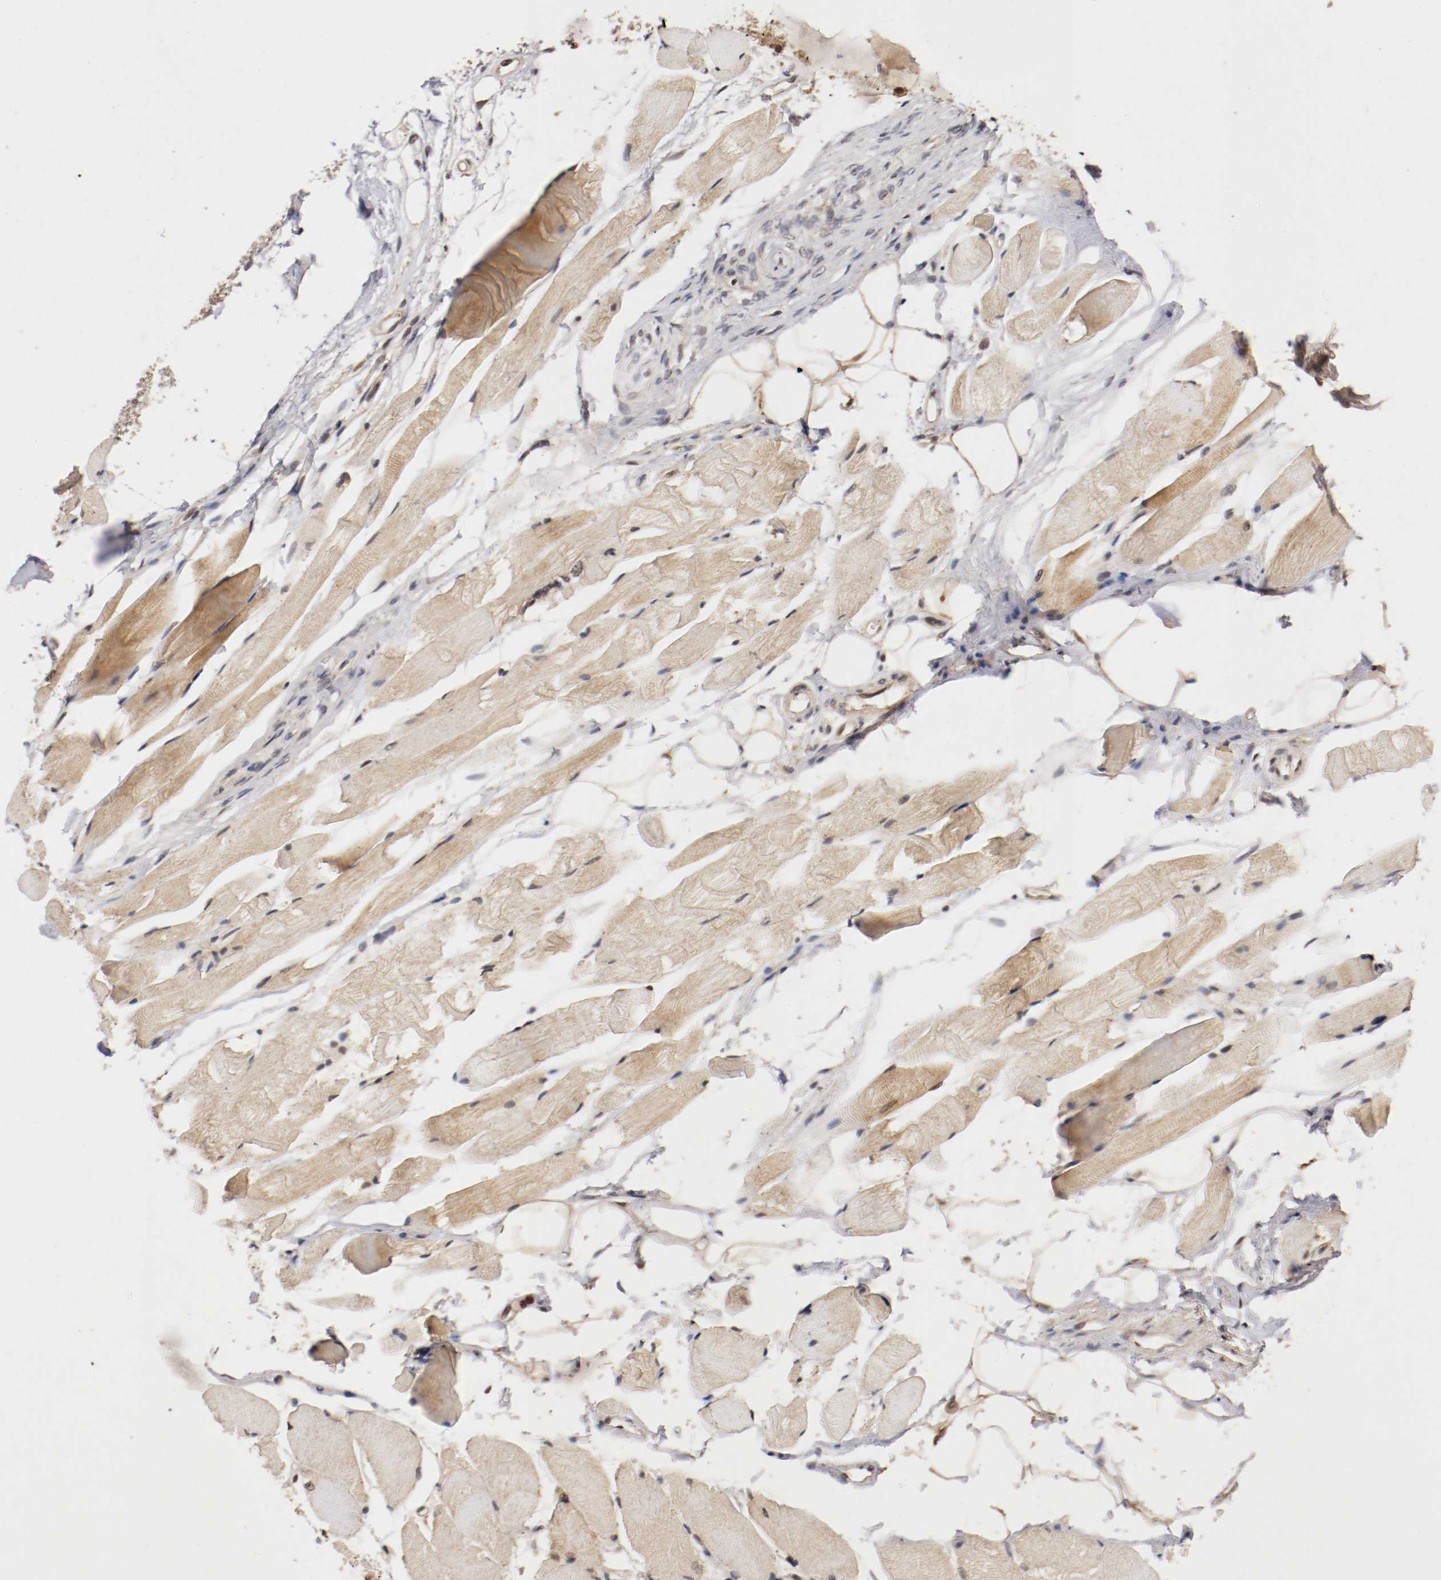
{"staining": {"intensity": "weak", "quantity": ">75%", "location": "cytoplasmic/membranous,nuclear"}, "tissue": "skeletal muscle", "cell_type": "Myocytes", "image_type": "normal", "snomed": [{"axis": "morphology", "description": "Normal tissue, NOS"}, {"axis": "topography", "description": "Skeletal muscle"}, {"axis": "topography", "description": "Peripheral nerve tissue"}], "caption": "The histopathology image displays staining of benign skeletal muscle, revealing weak cytoplasmic/membranous,nuclear protein positivity (brown color) within myocytes. The staining was performed using DAB, with brown indicating positive protein expression. Nuclei are stained blue with hematoxylin.", "gene": "DNMT3B", "patient": {"sex": "female", "age": 84}}